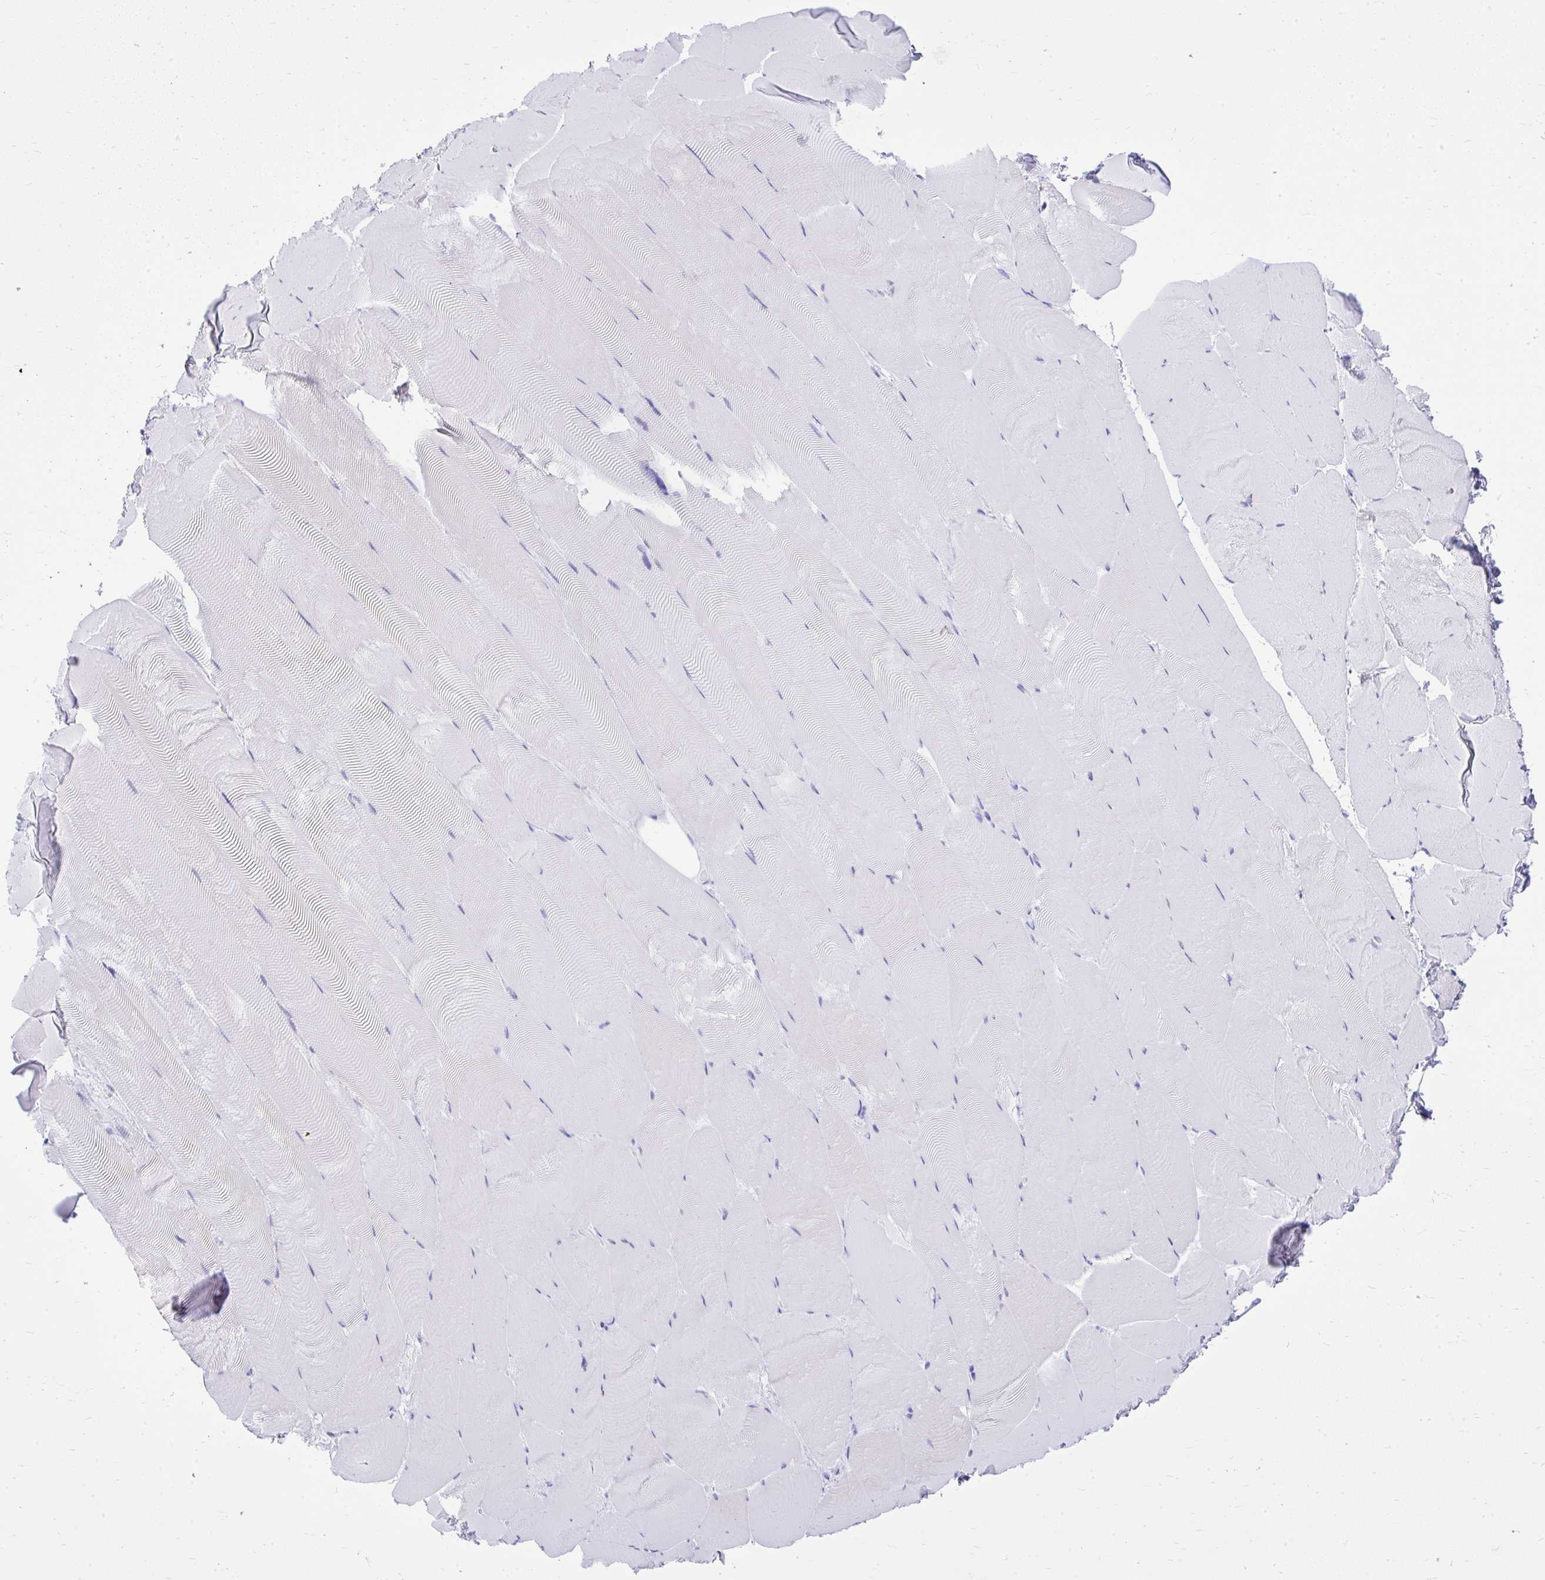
{"staining": {"intensity": "negative", "quantity": "none", "location": "none"}, "tissue": "skeletal muscle", "cell_type": "Myocytes", "image_type": "normal", "snomed": [{"axis": "morphology", "description": "Normal tissue, NOS"}, {"axis": "topography", "description": "Skeletal muscle"}], "caption": "Immunohistochemistry of normal skeletal muscle reveals no staining in myocytes. (Brightfield microscopy of DAB (3,3'-diaminobenzidine) immunohistochemistry (IHC) at high magnification).", "gene": "RALYL", "patient": {"sex": "female", "age": 64}}